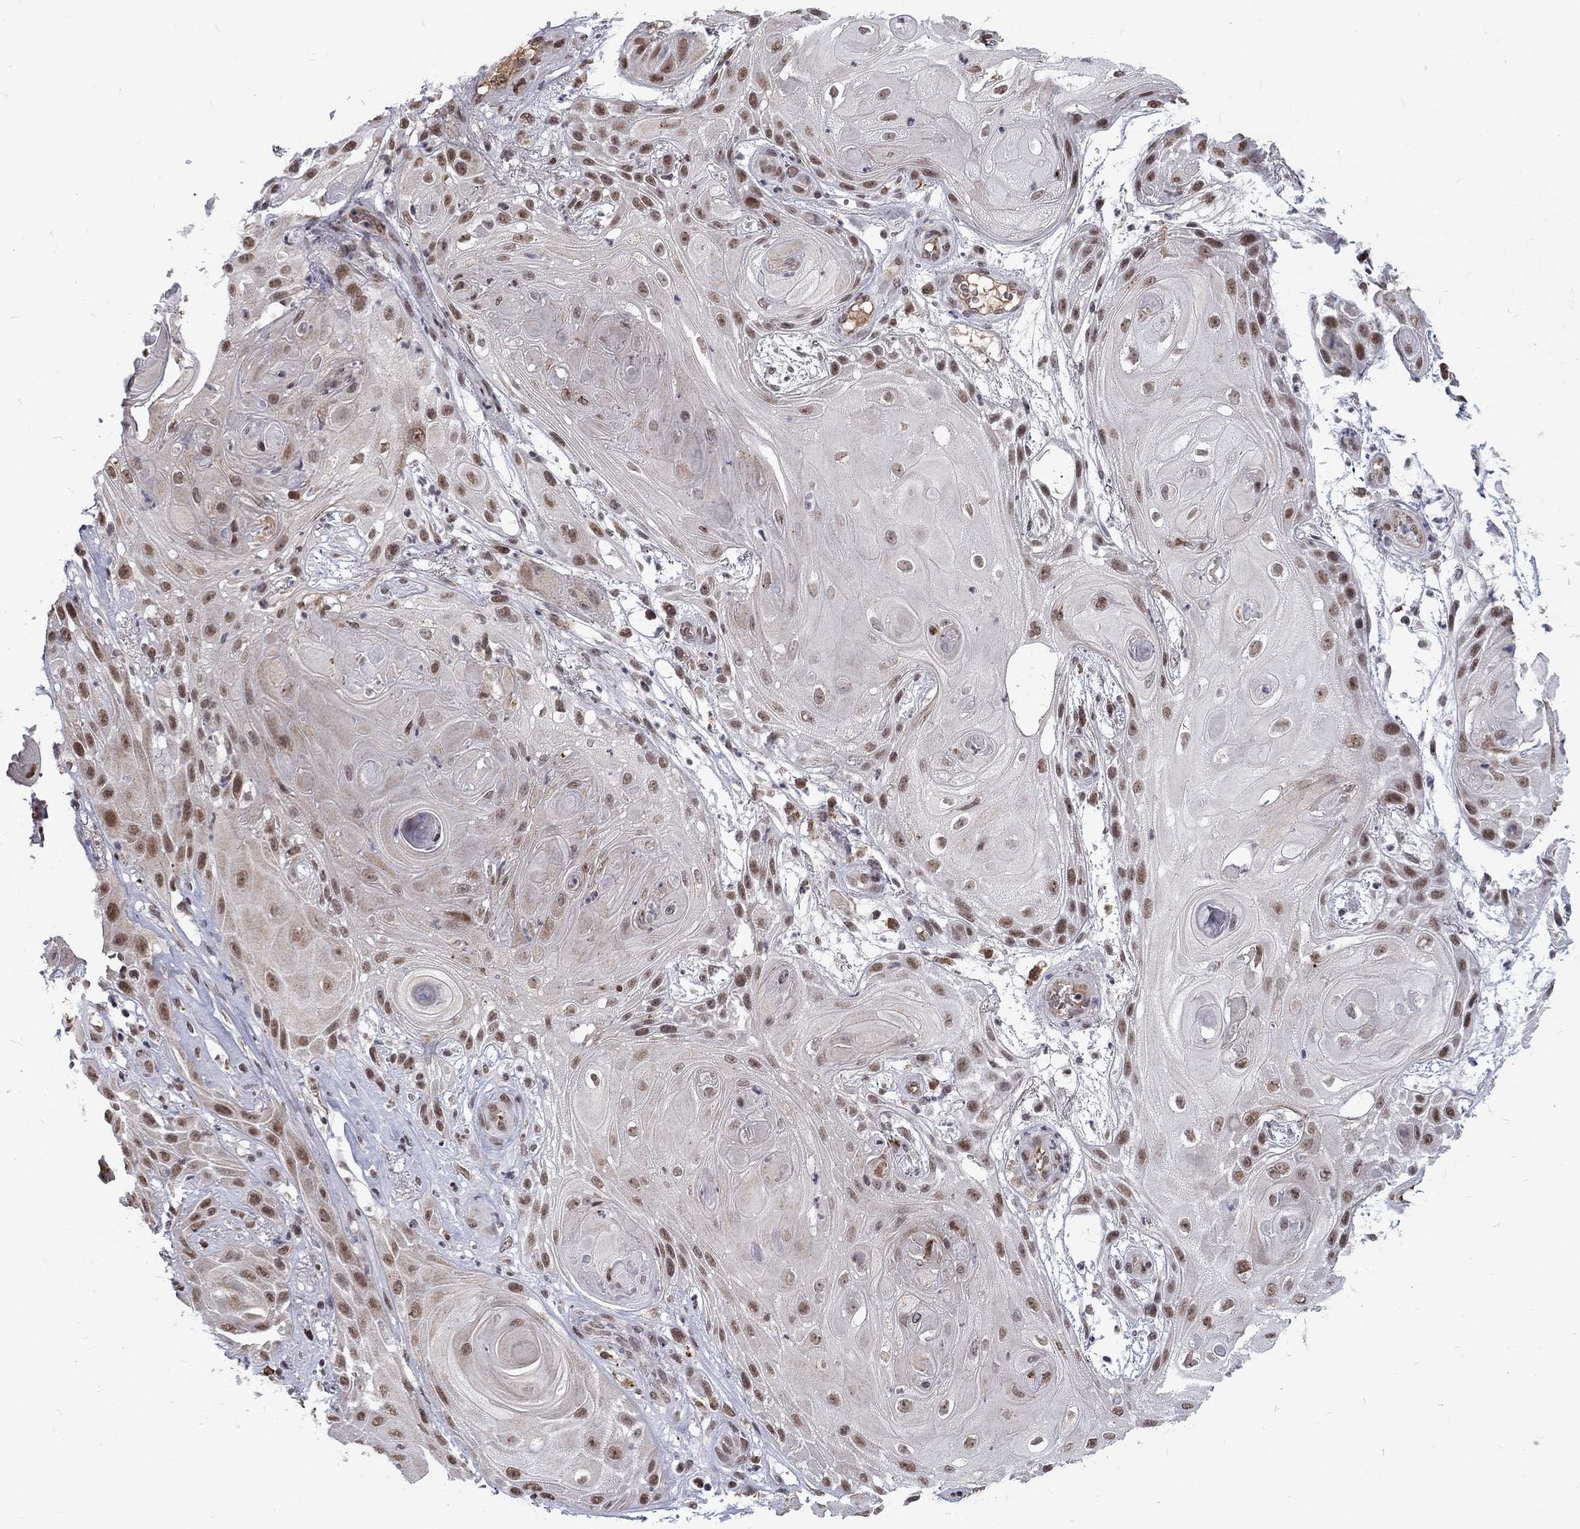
{"staining": {"intensity": "strong", "quantity": "25%-75%", "location": "nuclear"}, "tissue": "skin cancer", "cell_type": "Tumor cells", "image_type": "cancer", "snomed": [{"axis": "morphology", "description": "Squamous cell carcinoma, NOS"}, {"axis": "topography", "description": "Skin"}], "caption": "Immunohistochemical staining of human skin cancer displays high levels of strong nuclear positivity in approximately 25%-75% of tumor cells. Using DAB (3,3'-diaminobenzidine) (brown) and hematoxylin (blue) stains, captured at high magnification using brightfield microscopy.", "gene": "TCEAL1", "patient": {"sex": "male", "age": 62}}